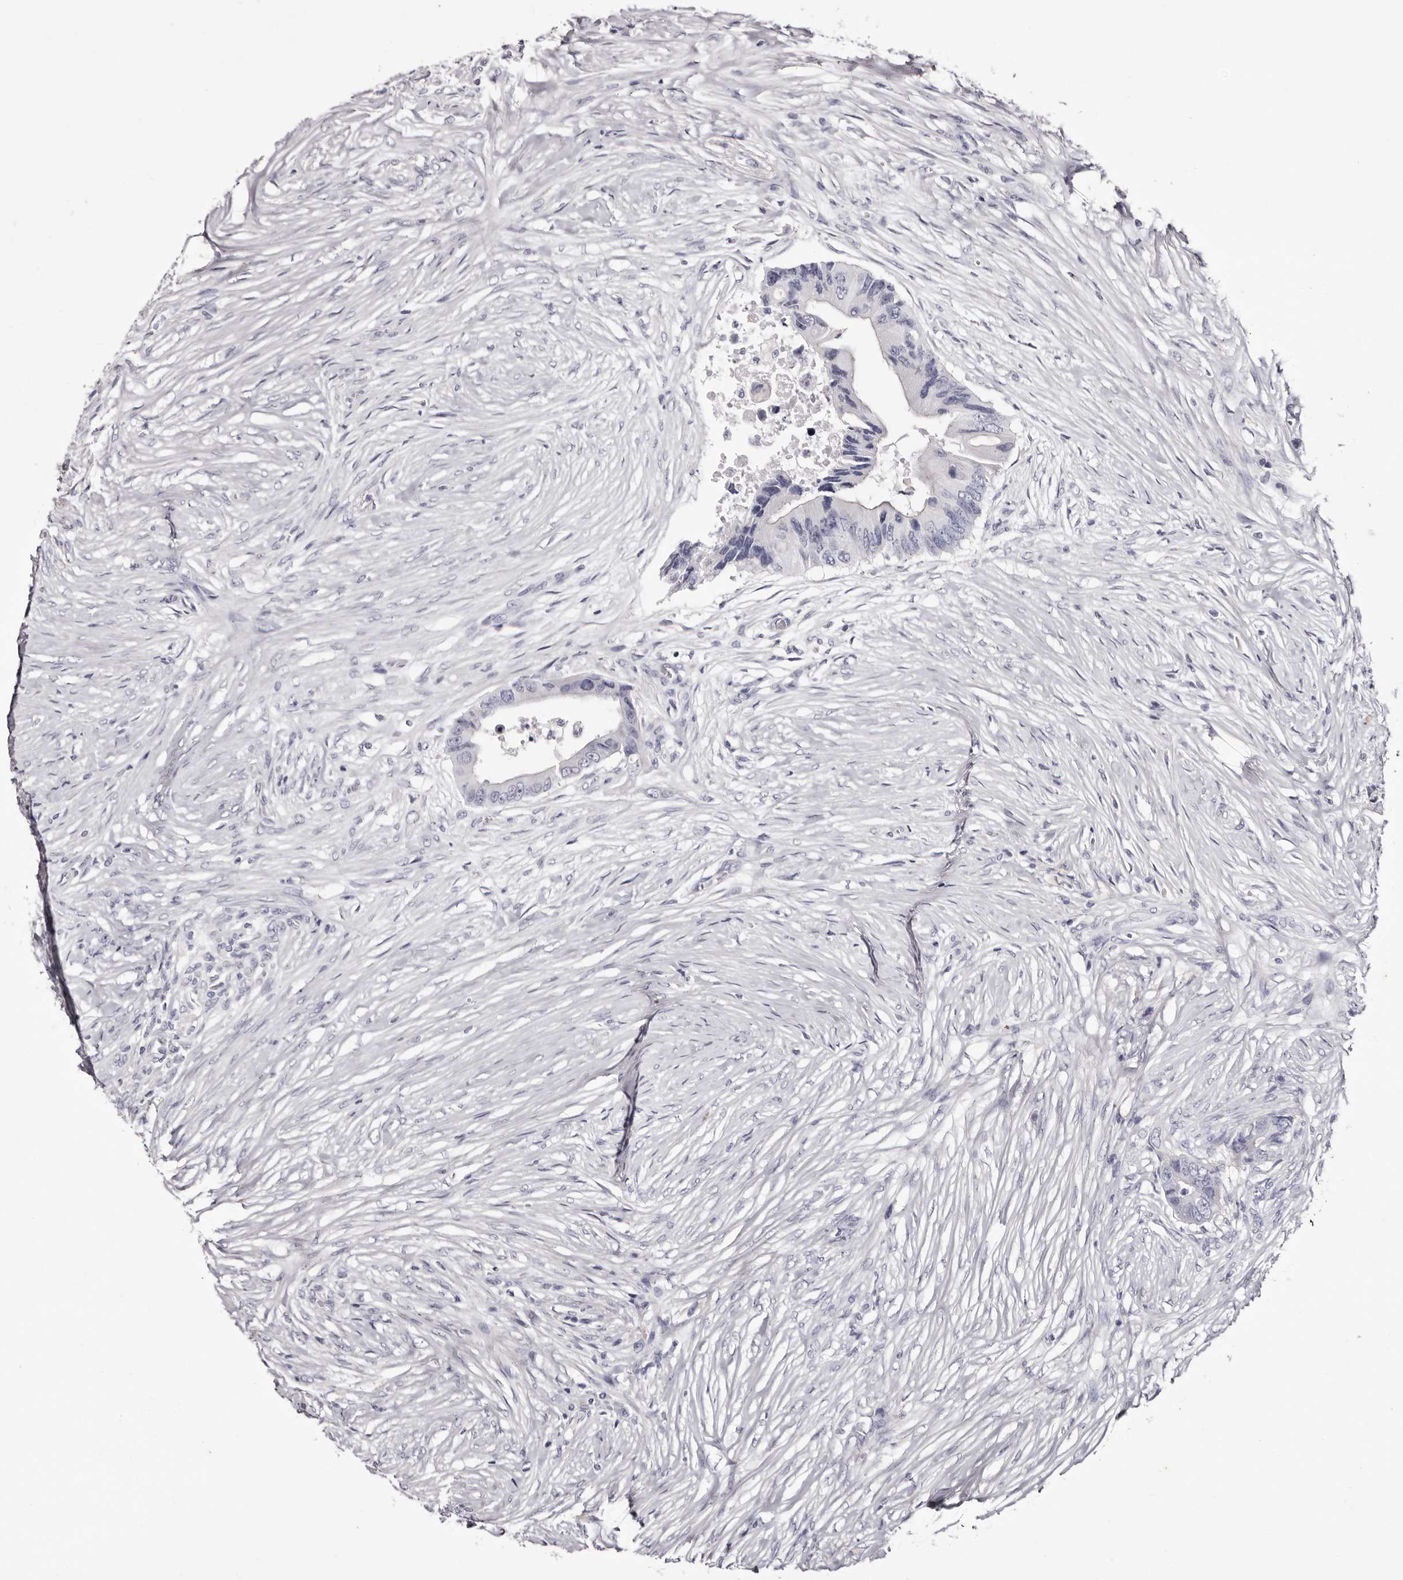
{"staining": {"intensity": "negative", "quantity": "none", "location": "none"}, "tissue": "colorectal cancer", "cell_type": "Tumor cells", "image_type": "cancer", "snomed": [{"axis": "morphology", "description": "Adenocarcinoma, NOS"}, {"axis": "topography", "description": "Colon"}], "caption": "Immunohistochemistry of colorectal cancer (adenocarcinoma) displays no positivity in tumor cells. (Stains: DAB (3,3'-diaminobenzidine) immunohistochemistry (IHC) with hematoxylin counter stain, Microscopy: brightfield microscopy at high magnification).", "gene": "CA6", "patient": {"sex": "male", "age": 71}}